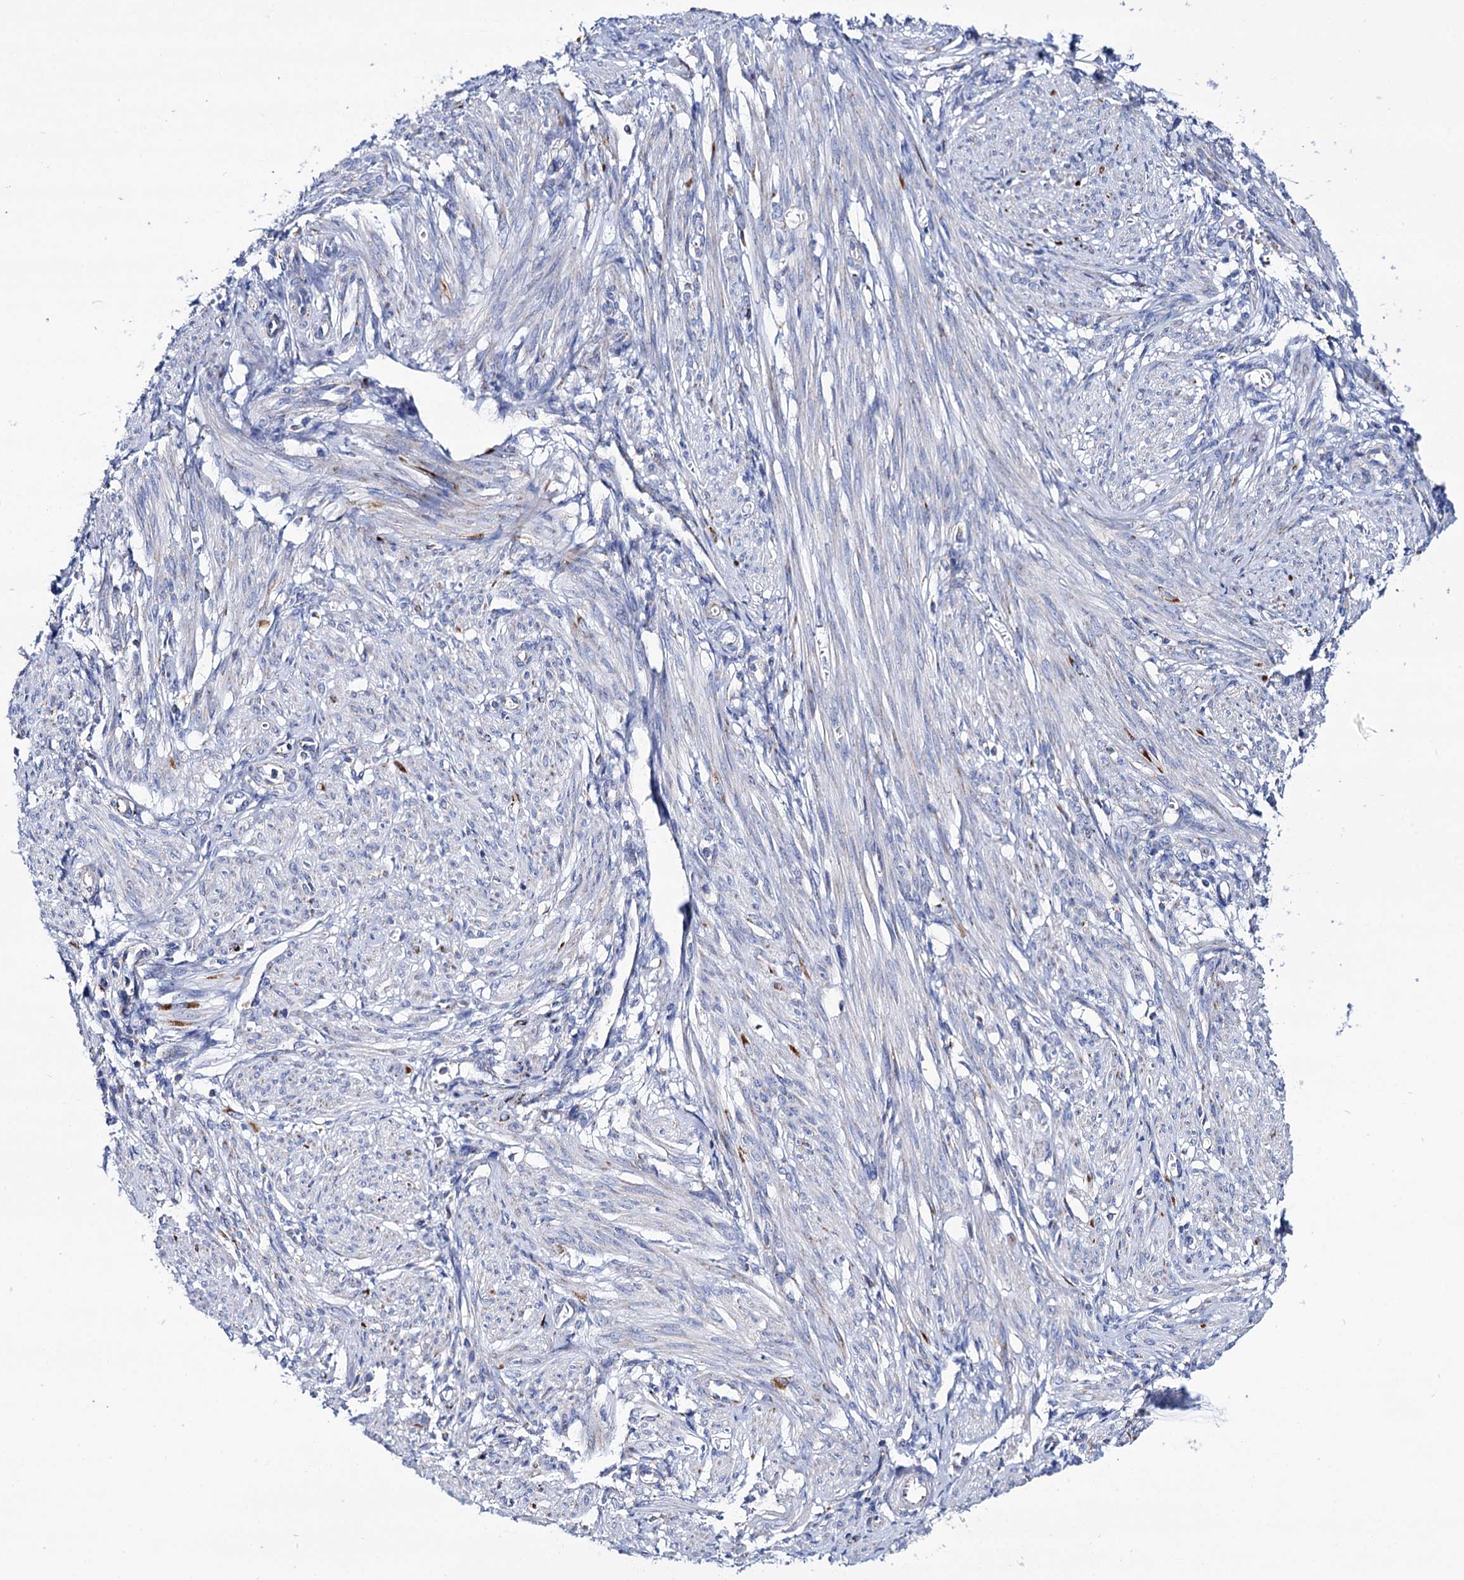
{"staining": {"intensity": "negative", "quantity": "none", "location": "none"}, "tissue": "smooth muscle", "cell_type": "Smooth muscle cells", "image_type": "normal", "snomed": [{"axis": "morphology", "description": "Normal tissue, NOS"}, {"axis": "topography", "description": "Smooth muscle"}], "caption": "Image shows no significant protein positivity in smooth muscle cells of benign smooth muscle. Nuclei are stained in blue.", "gene": "UBASH3B", "patient": {"sex": "female", "age": 39}}